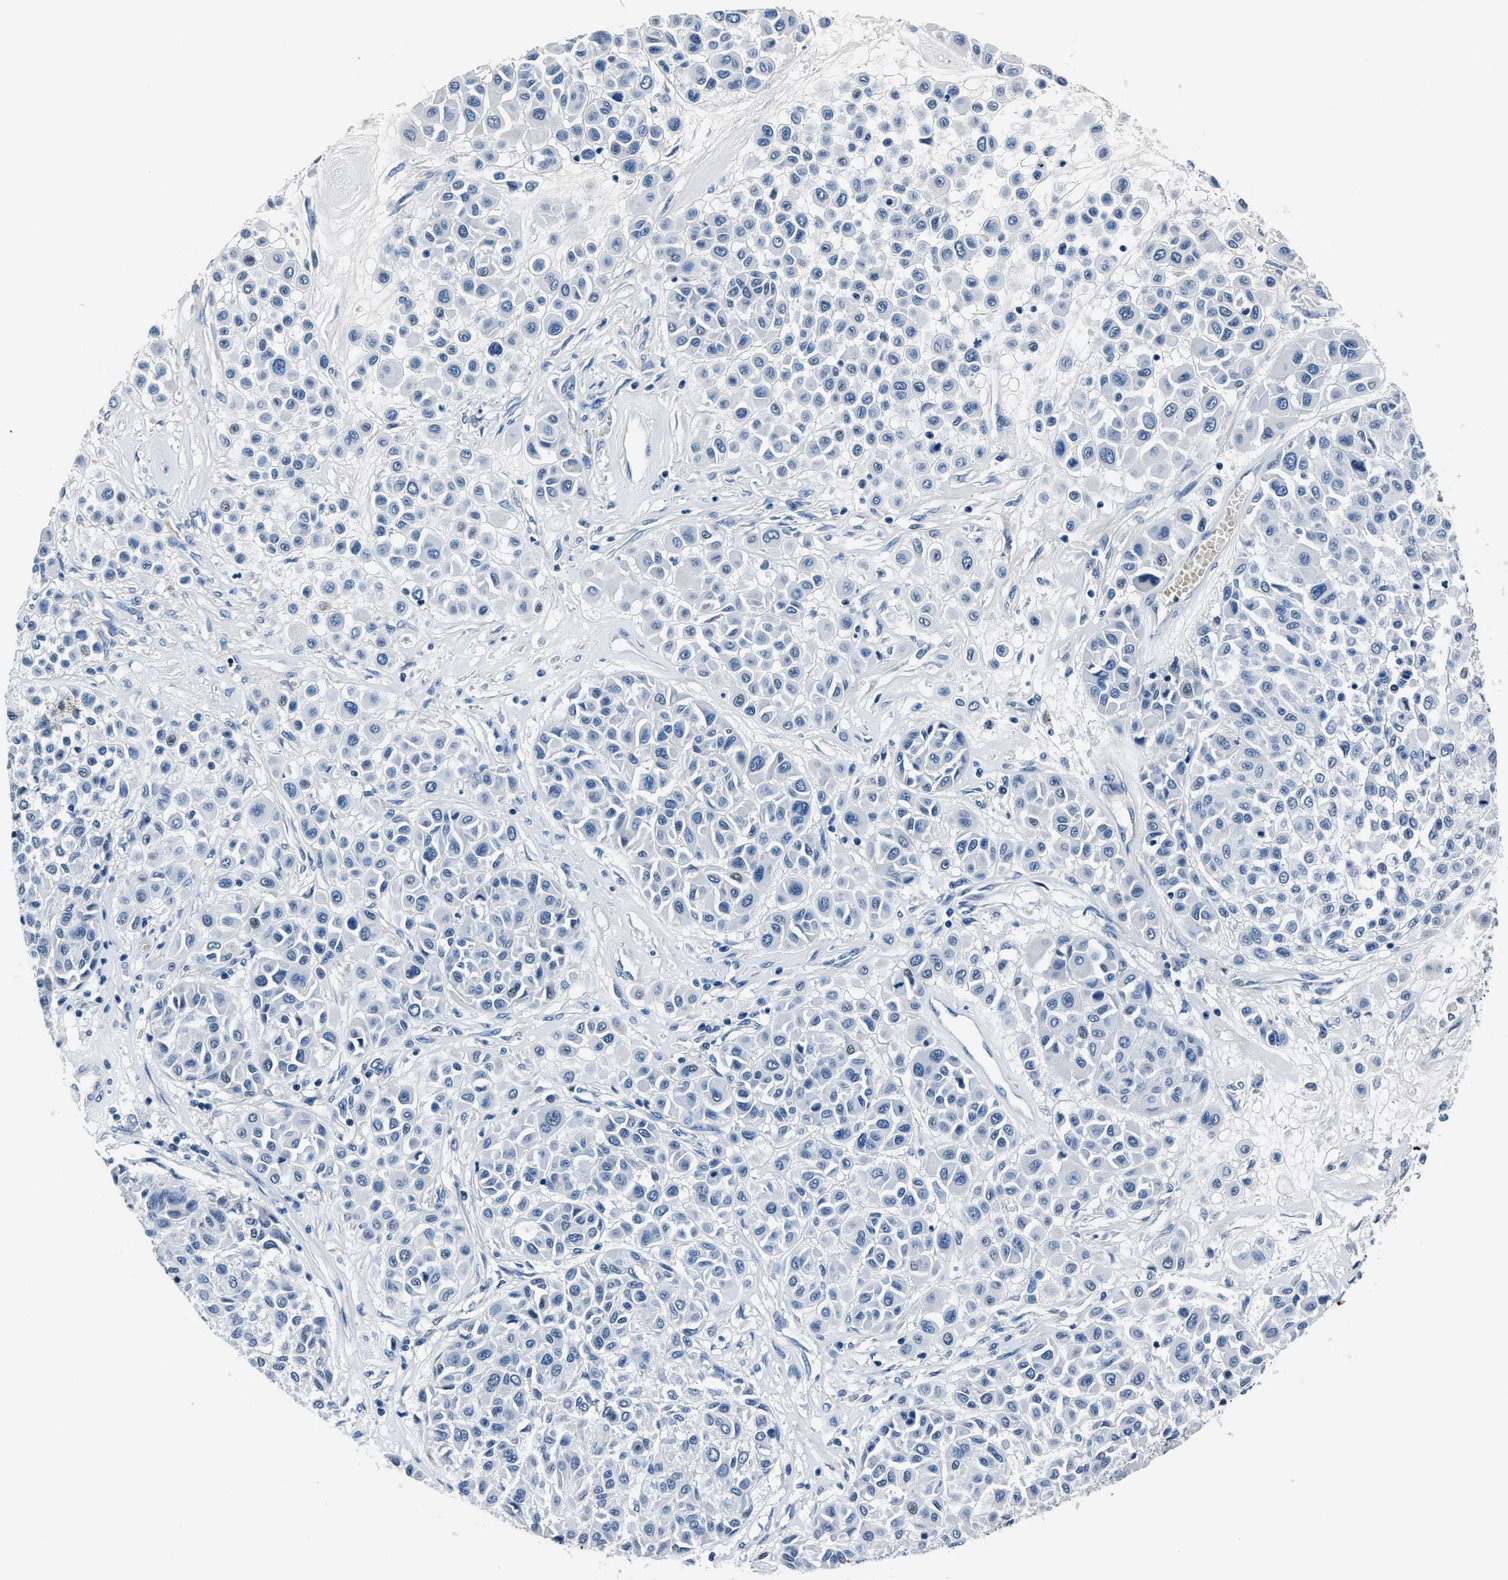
{"staining": {"intensity": "negative", "quantity": "none", "location": "none"}, "tissue": "melanoma", "cell_type": "Tumor cells", "image_type": "cancer", "snomed": [{"axis": "morphology", "description": "Malignant melanoma, Metastatic site"}, {"axis": "topography", "description": "Soft tissue"}], "caption": "Photomicrograph shows no significant protein positivity in tumor cells of melanoma.", "gene": "NACAD", "patient": {"sex": "male", "age": 41}}